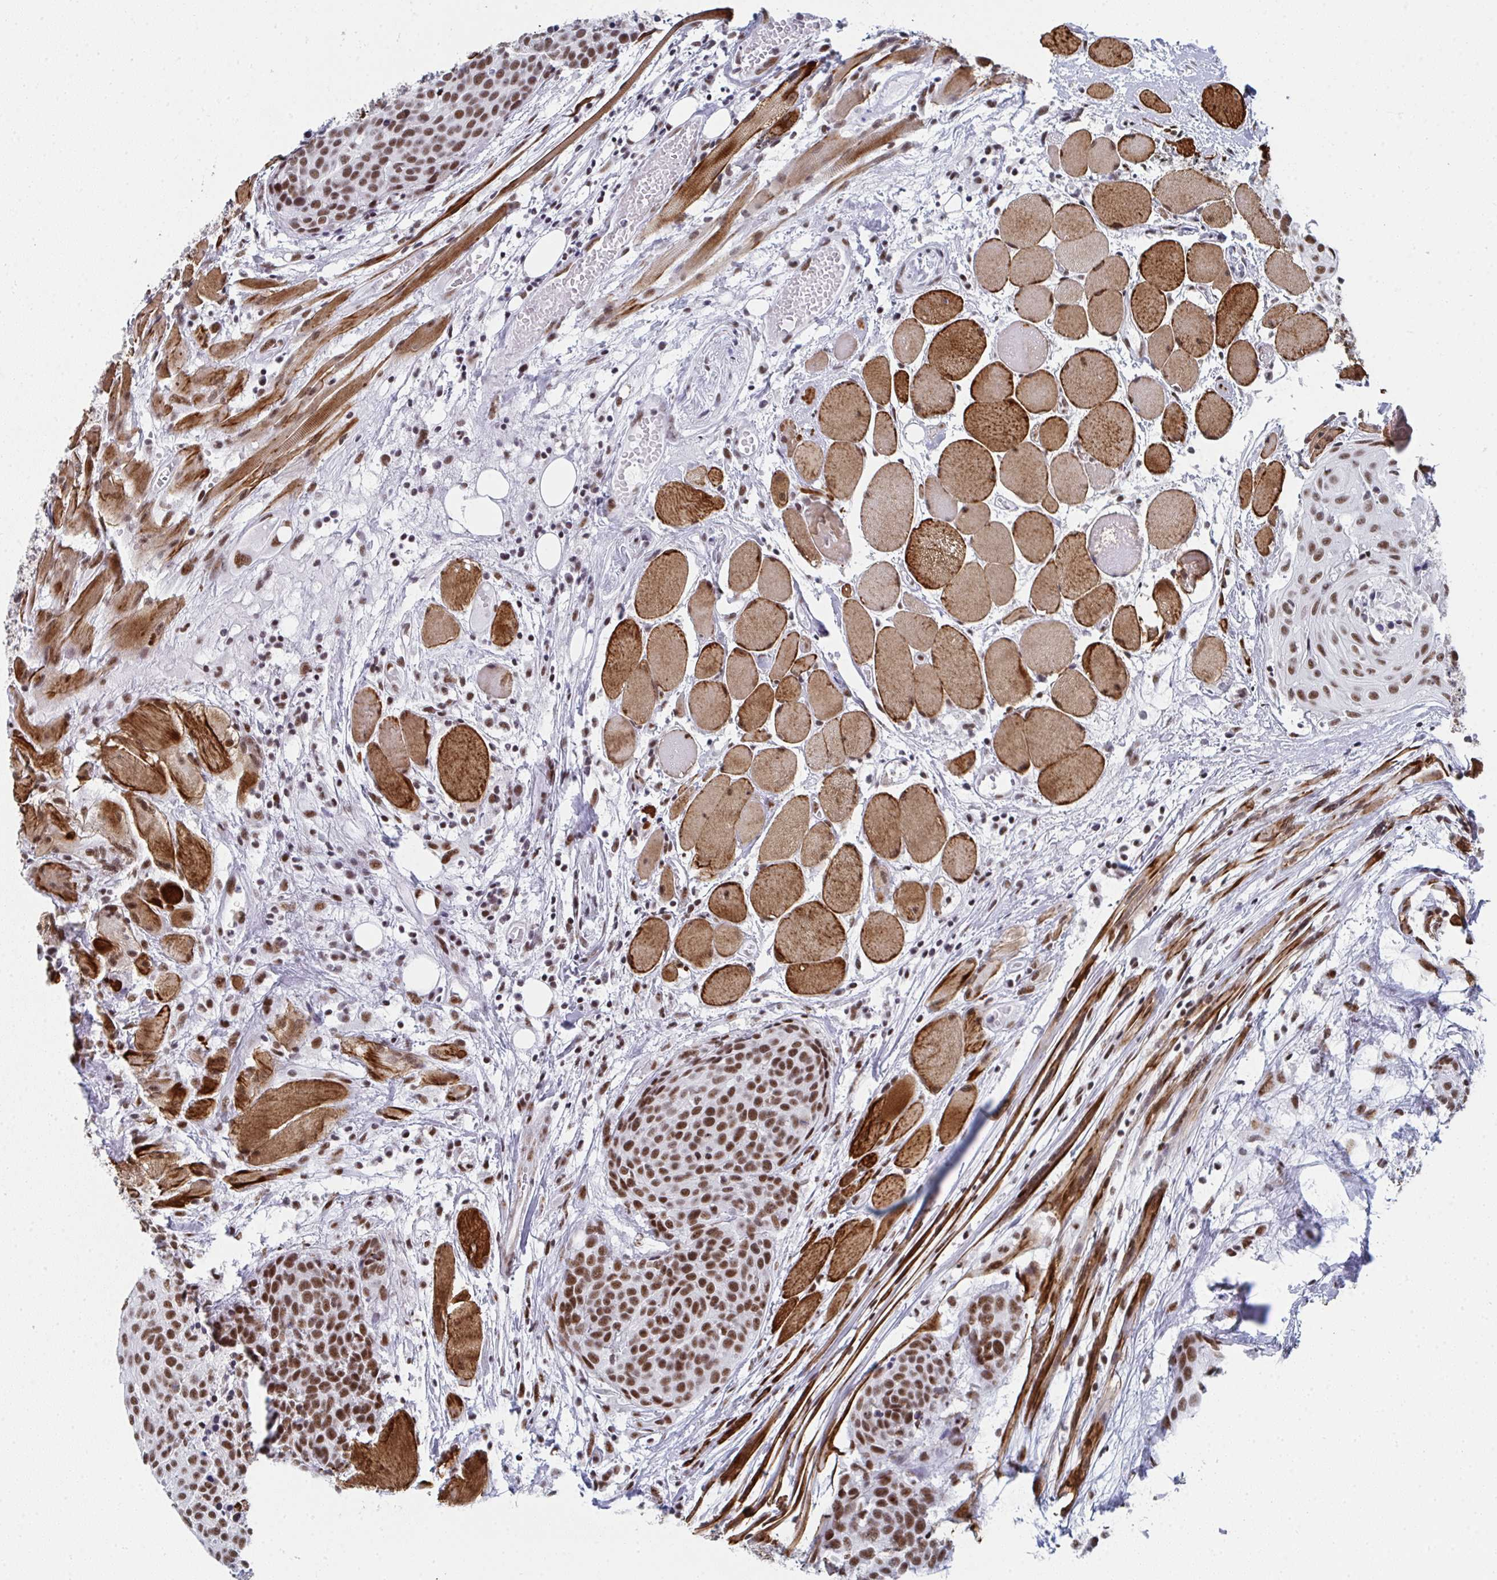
{"staining": {"intensity": "moderate", "quantity": ">75%", "location": "nuclear"}, "tissue": "head and neck cancer", "cell_type": "Tumor cells", "image_type": "cancer", "snomed": [{"axis": "morphology", "description": "Squamous cell carcinoma, NOS"}, {"axis": "topography", "description": "Oral tissue"}, {"axis": "topography", "description": "Head-Neck"}], "caption": "Immunohistochemical staining of human head and neck cancer reveals medium levels of moderate nuclear protein staining in approximately >75% of tumor cells.", "gene": "SNRNP70", "patient": {"sex": "male", "age": 64}}